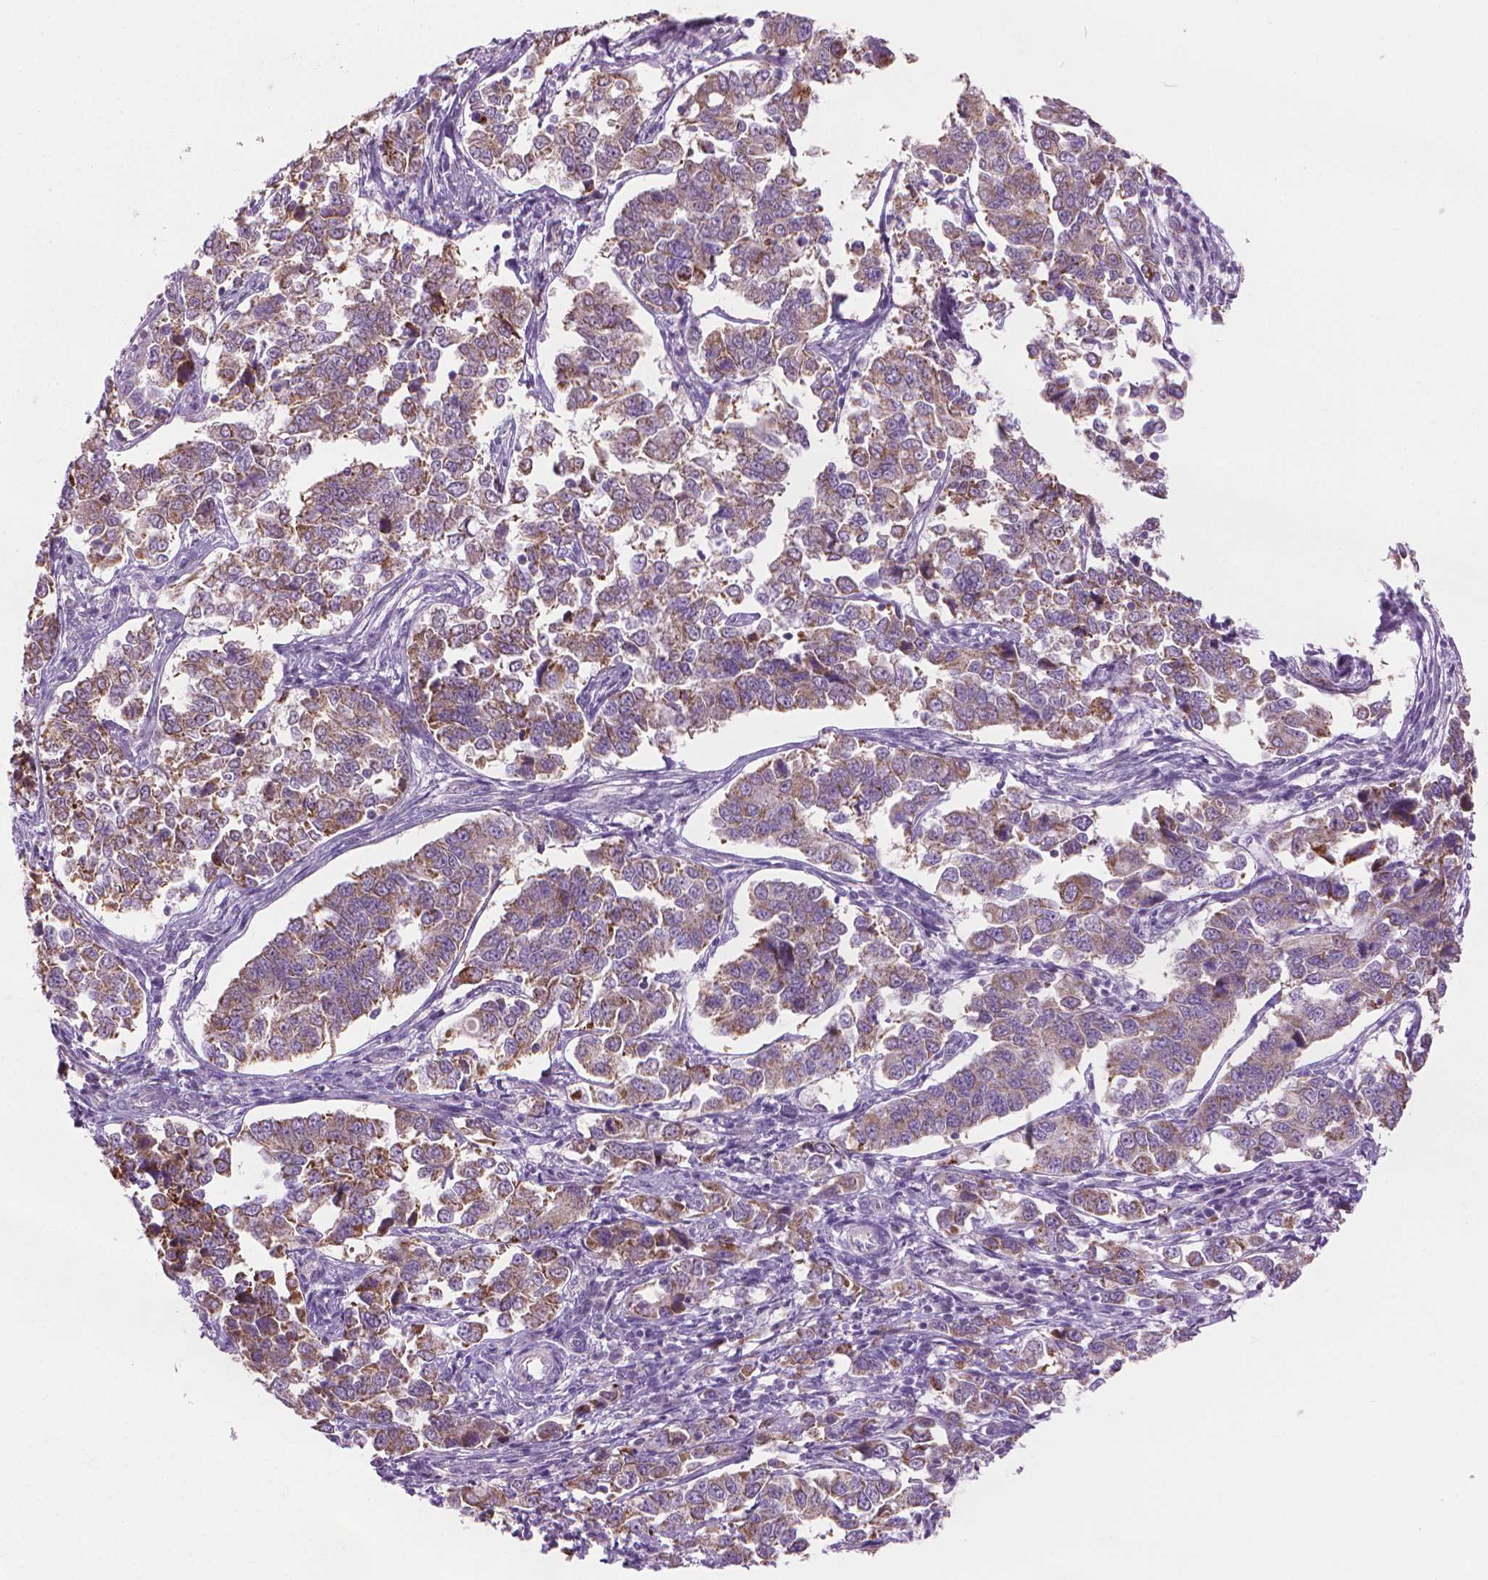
{"staining": {"intensity": "moderate", "quantity": "25%-75%", "location": "cytoplasmic/membranous"}, "tissue": "endometrial cancer", "cell_type": "Tumor cells", "image_type": "cancer", "snomed": [{"axis": "morphology", "description": "Adenocarcinoma, NOS"}, {"axis": "topography", "description": "Endometrium"}], "caption": "Brown immunohistochemical staining in human adenocarcinoma (endometrial) reveals moderate cytoplasmic/membranous expression in about 25%-75% of tumor cells. (DAB IHC with brightfield microscopy, high magnification).", "gene": "CFAP126", "patient": {"sex": "female", "age": 43}}